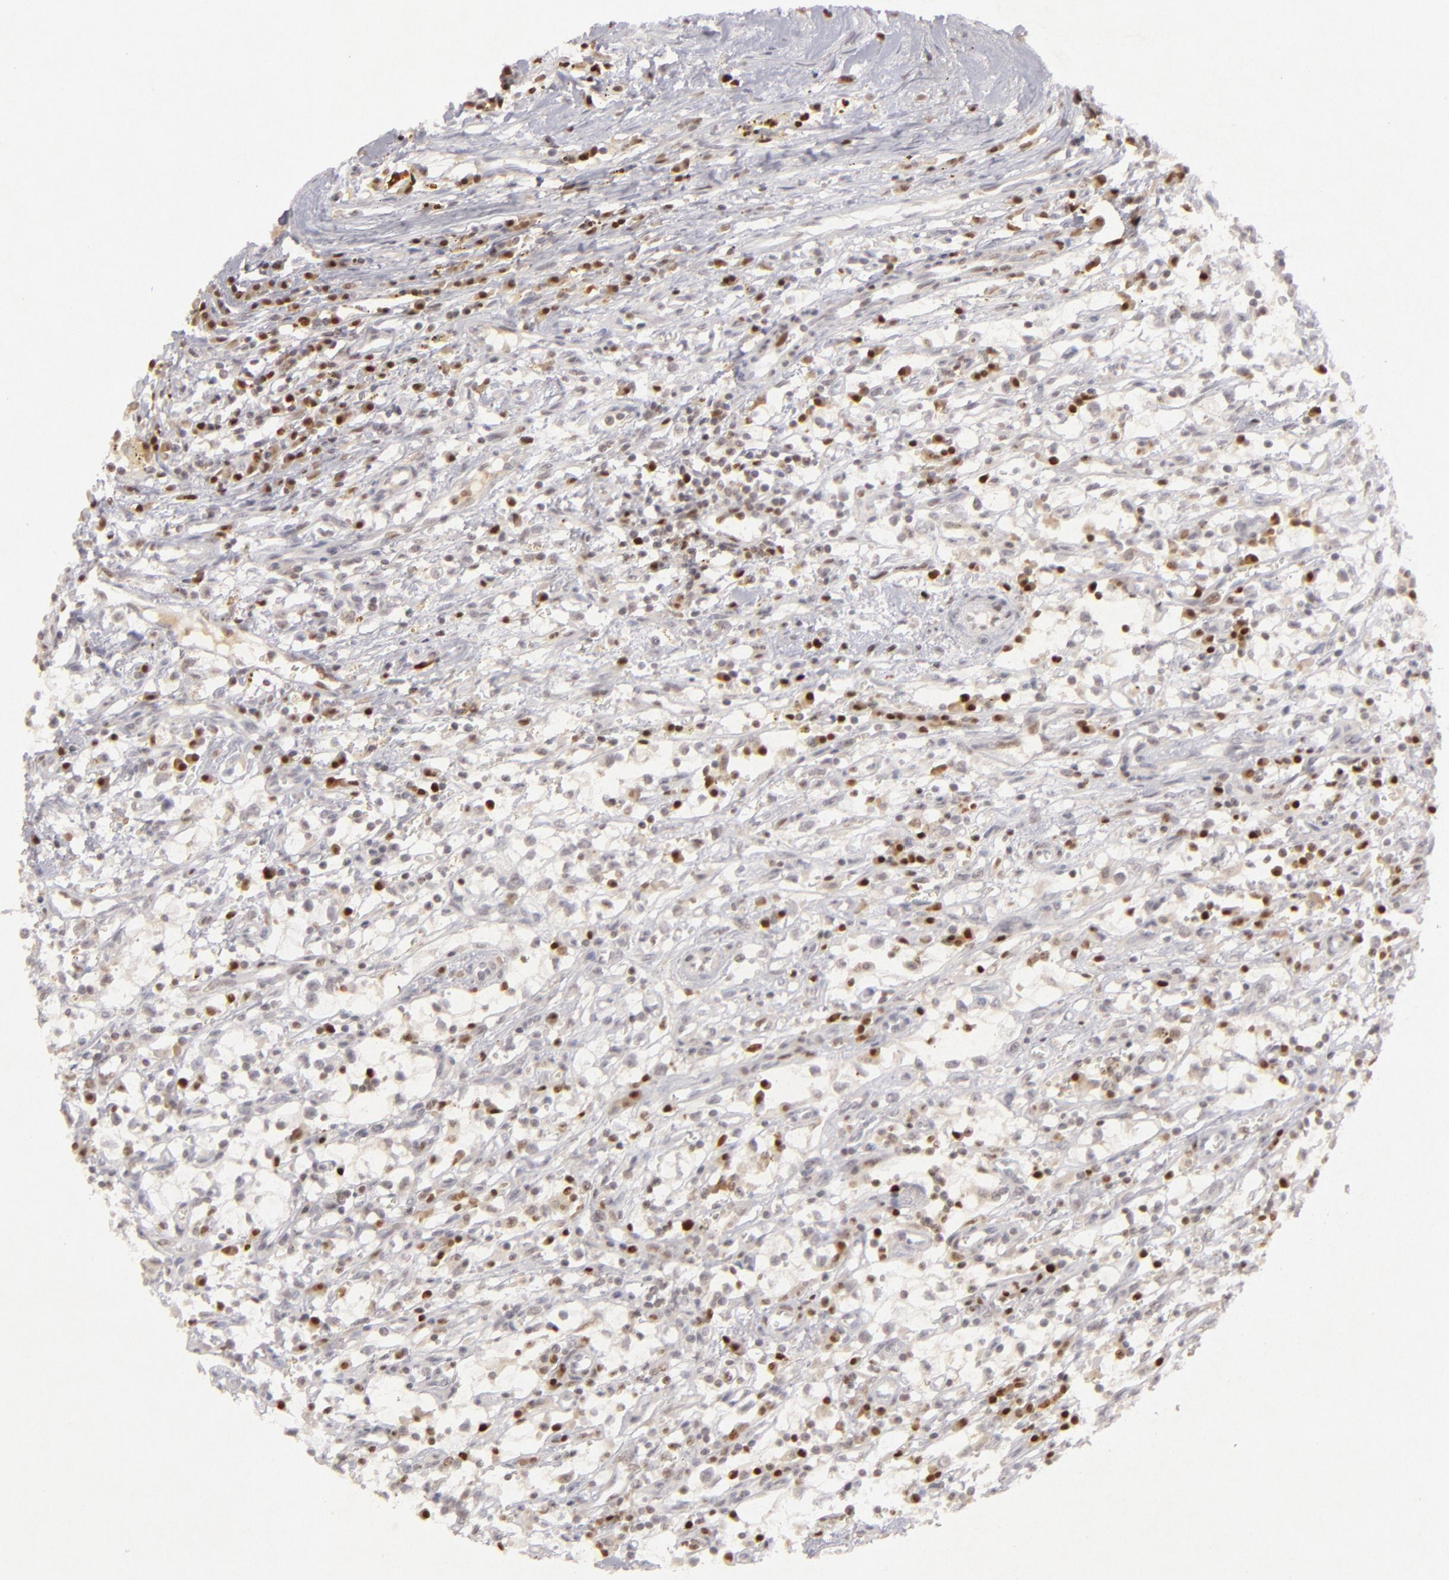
{"staining": {"intensity": "strong", "quantity": "25%-75%", "location": "nuclear"}, "tissue": "renal cancer", "cell_type": "Tumor cells", "image_type": "cancer", "snomed": [{"axis": "morphology", "description": "Adenocarcinoma, NOS"}, {"axis": "topography", "description": "Kidney"}], "caption": "Strong nuclear positivity for a protein is seen in approximately 25%-75% of tumor cells of adenocarcinoma (renal) using immunohistochemistry (IHC).", "gene": "FEN1", "patient": {"sex": "male", "age": 82}}